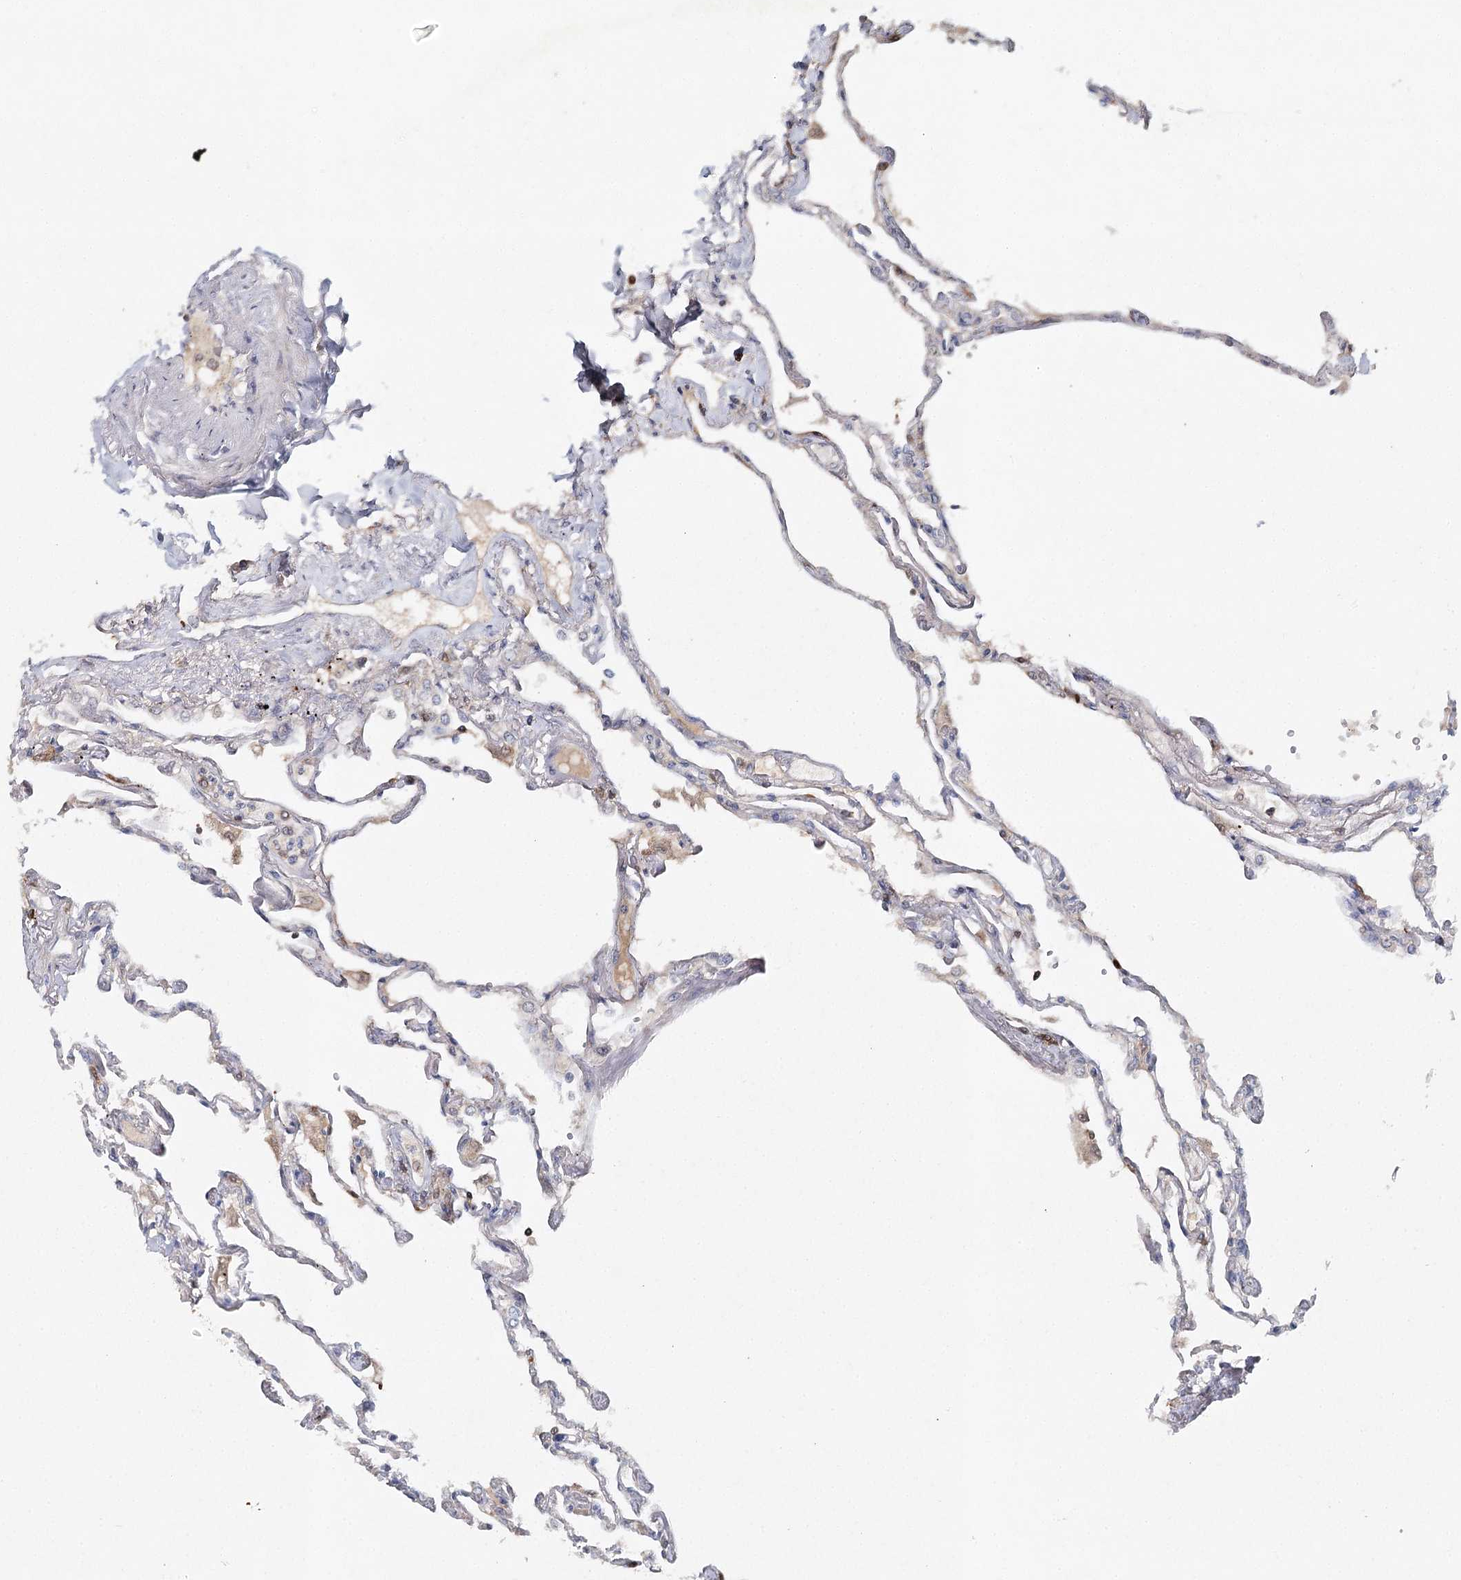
{"staining": {"intensity": "negative", "quantity": "none", "location": "none"}, "tissue": "lung", "cell_type": "Alveolar cells", "image_type": "normal", "snomed": [{"axis": "morphology", "description": "Normal tissue, NOS"}, {"axis": "topography", "description": "Lung"}], "caption": "Immunohistochemical staining of unremarkable human lung displays no significant positivity in alveolar cells. (DAB IHC with hematoxylin counter stain).", "gene": "SLC41A2", "patient": {"sex": "female", "age": 67}}